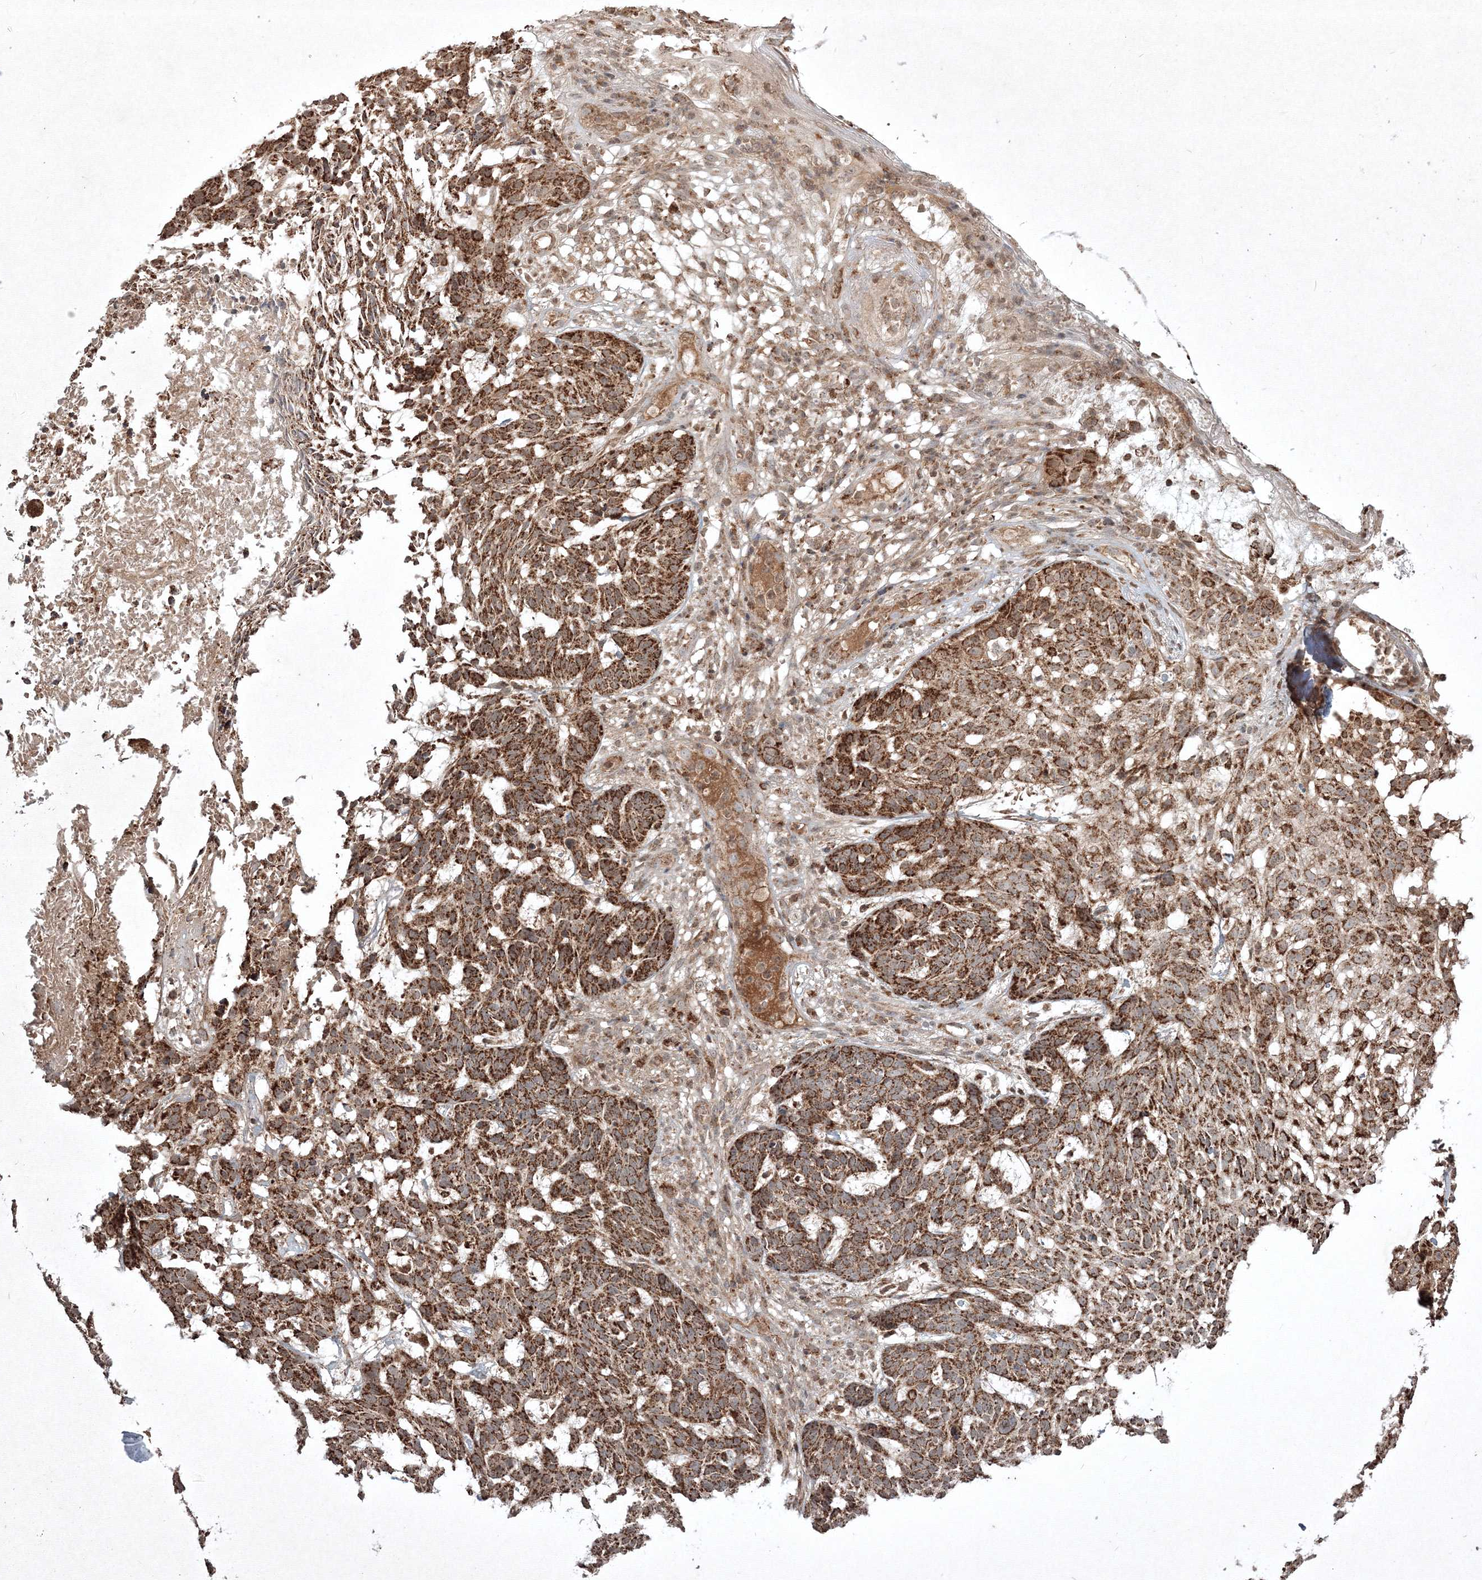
{"staining": {"intensity": "strong", "quantity": ">75%", "location": "cytoplasmic/membranous"}, "tissue": "skin cancer", "cell_type": "Tumor cells", "image_type": "cancer", "snomed": [{"axis": "morphology", "description": "Basal cell carcinoma"}, {"axis": "topography", "description": "Skin"}], "caption": "High-magnification brightfield microscopy of skin cancer stained with DAB (3,3'-diaminobenzidine) (brown) and counterstained with hematoxylin (blue). tumor cells exhibit strong cytoplasmic/membranous positivity is identified in approximately>75% of cells. Using DAB (brown) and hematoxylin (blue) stains, captured at high magnification using brightfield microscopy.", "gene": "PLTP", "patient": {"sex": "male", "age": 85}}